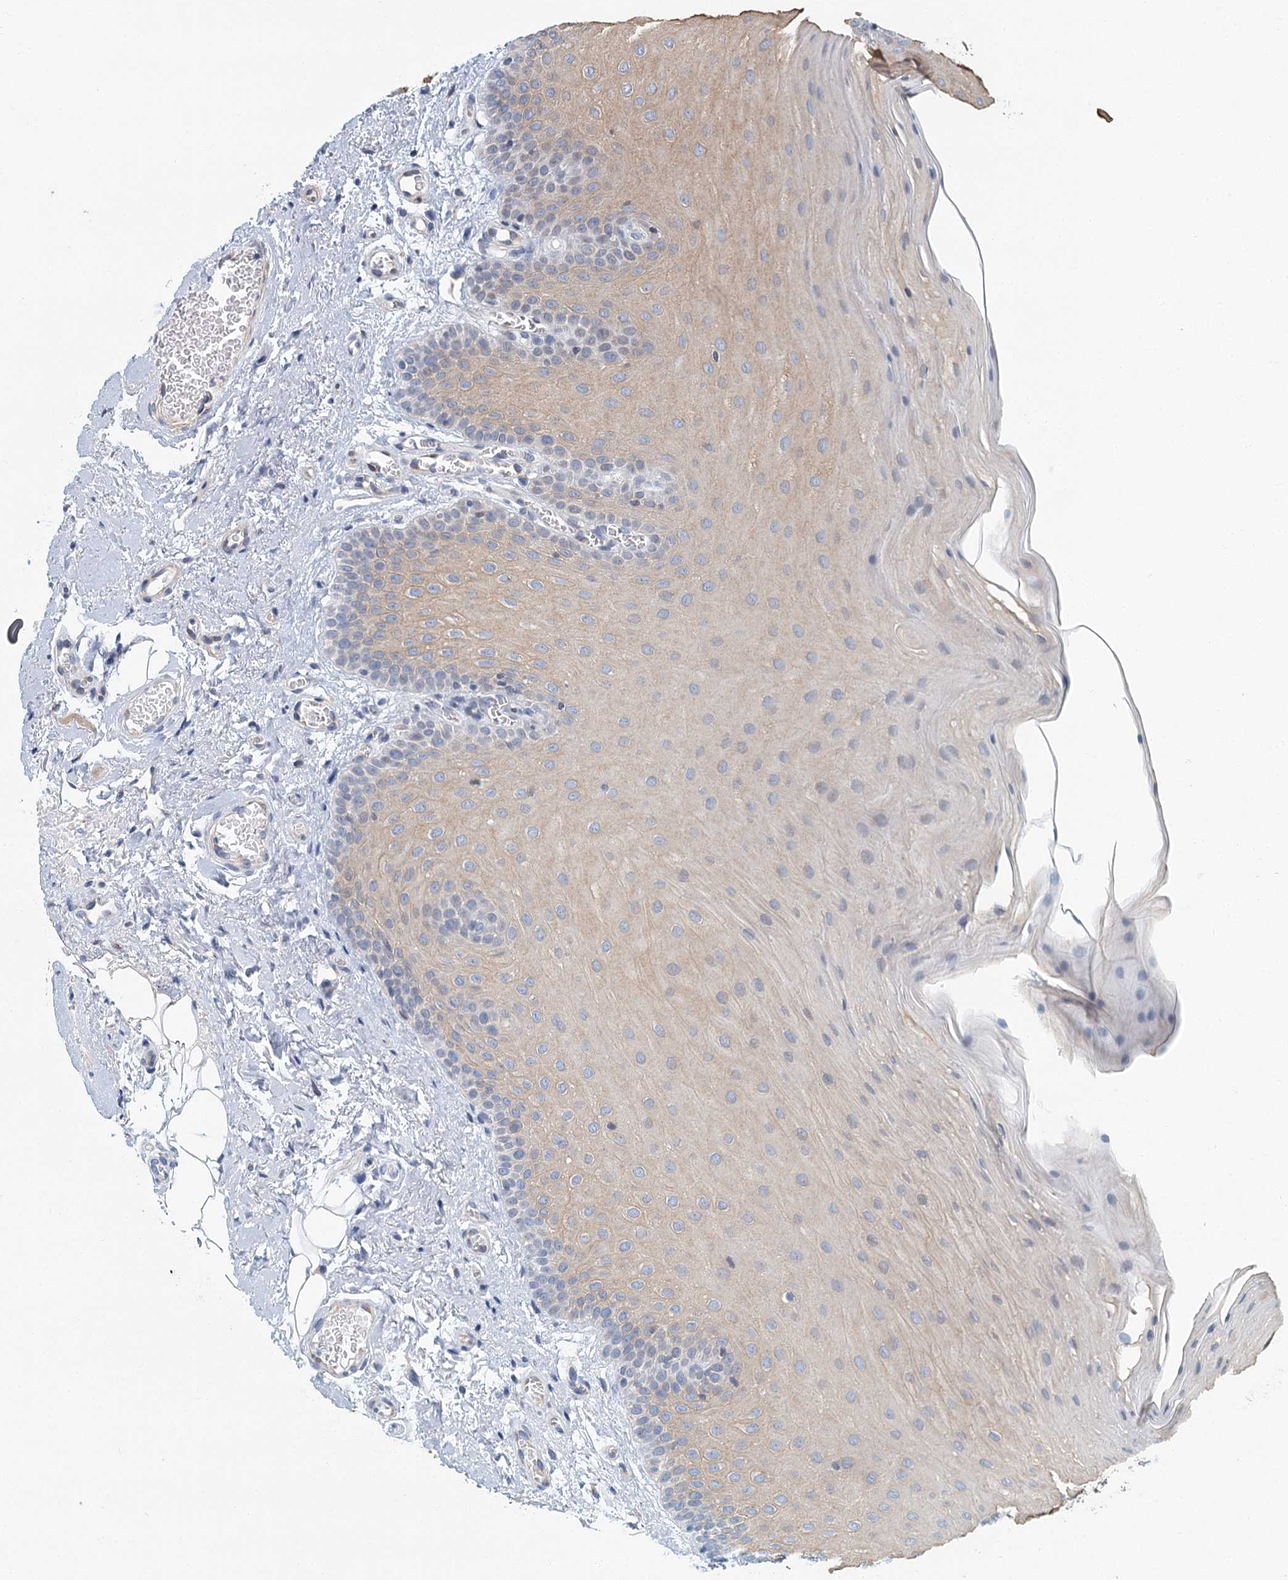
{"staining": {"intensity": "weak", "quantity": "<25%", "location": "cytoplasmic/membranous"}, "tissue": "oral mucosa", "cell_type": "Squamous epithelial cells", "image_type": "normal", "snomed": [{"axis": "morphology", "description": "Normal tissue, NOS"}, {"axis": "topography", "description": "Oral tissue"}], "caption": "The micrograph displays no significant expression in squamous epithelial cells of oral mucosa. (Brightfield microscopy of DAB immunohistochemistry at high magnification).", "gene": "ZNF527", "patient": {"sex": "male", "age": 68}}